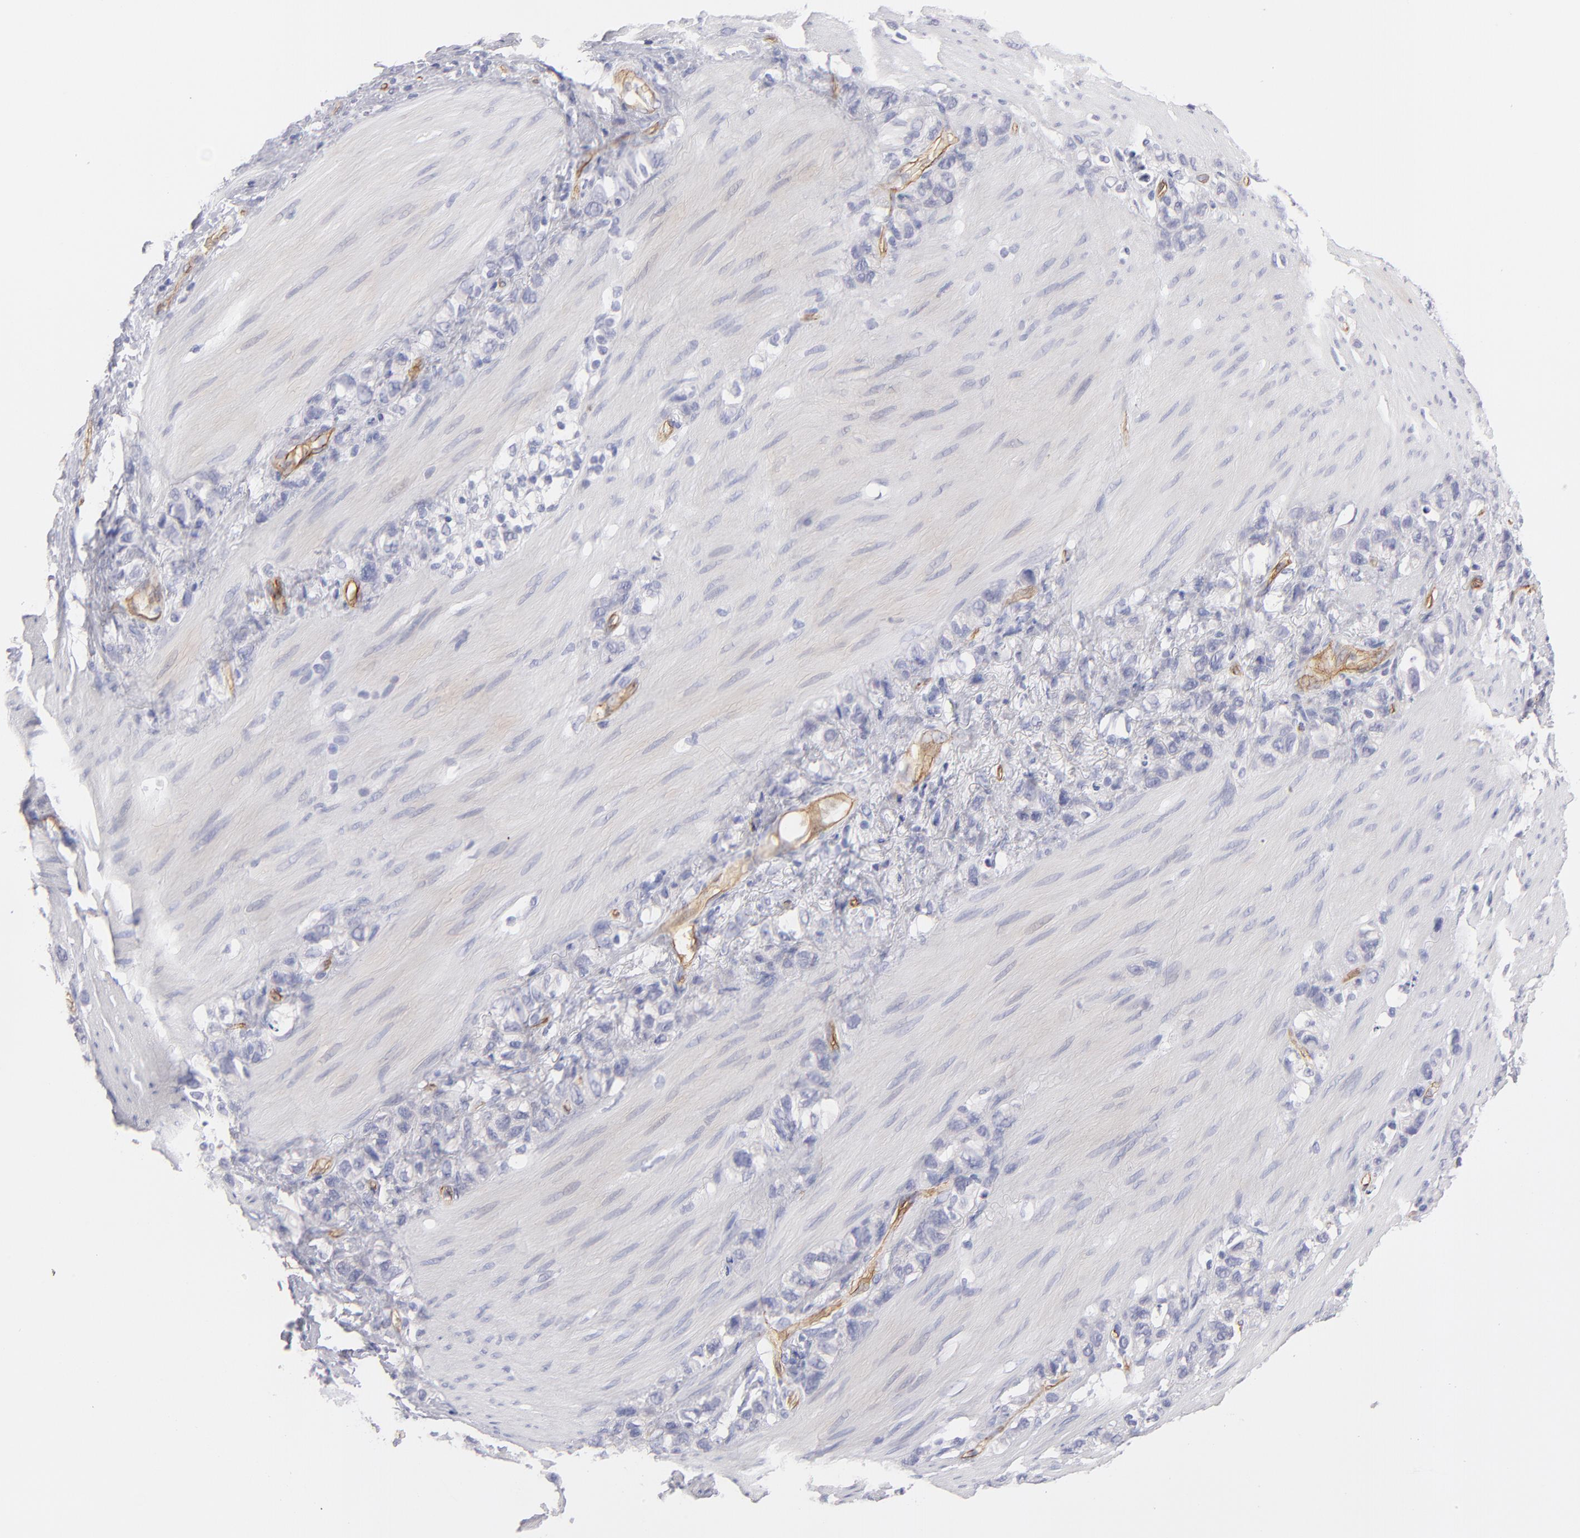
{"staining": {"intensity": "negative", "quantity": "none", "location": "none"}, "tissue": "stomach cancer", "cell_type": "Tumor cells", "image_type": "cancer", "snomed": [{"axis": "morphology", "description": "Normal tissue, NOS"}, {"axis": "morphology", "description": "Adenocarcinoma, NOS"}, {"axis": "morphology", "description": "Adenocarcinoma, High grade"}, {"axis": "topography", "description": "Stomach, upper"}, {"axis": "topography", "description": "Stomach"}], "caption": "Protein analysis of stomach cancer (high-grade adenocarcinoma) reveals no significant staining in tumor cells. (DAB immunohistochemistry, high magnification).", "gene": "PLVAP", "patient": {"sex": "female", "age": 65}}